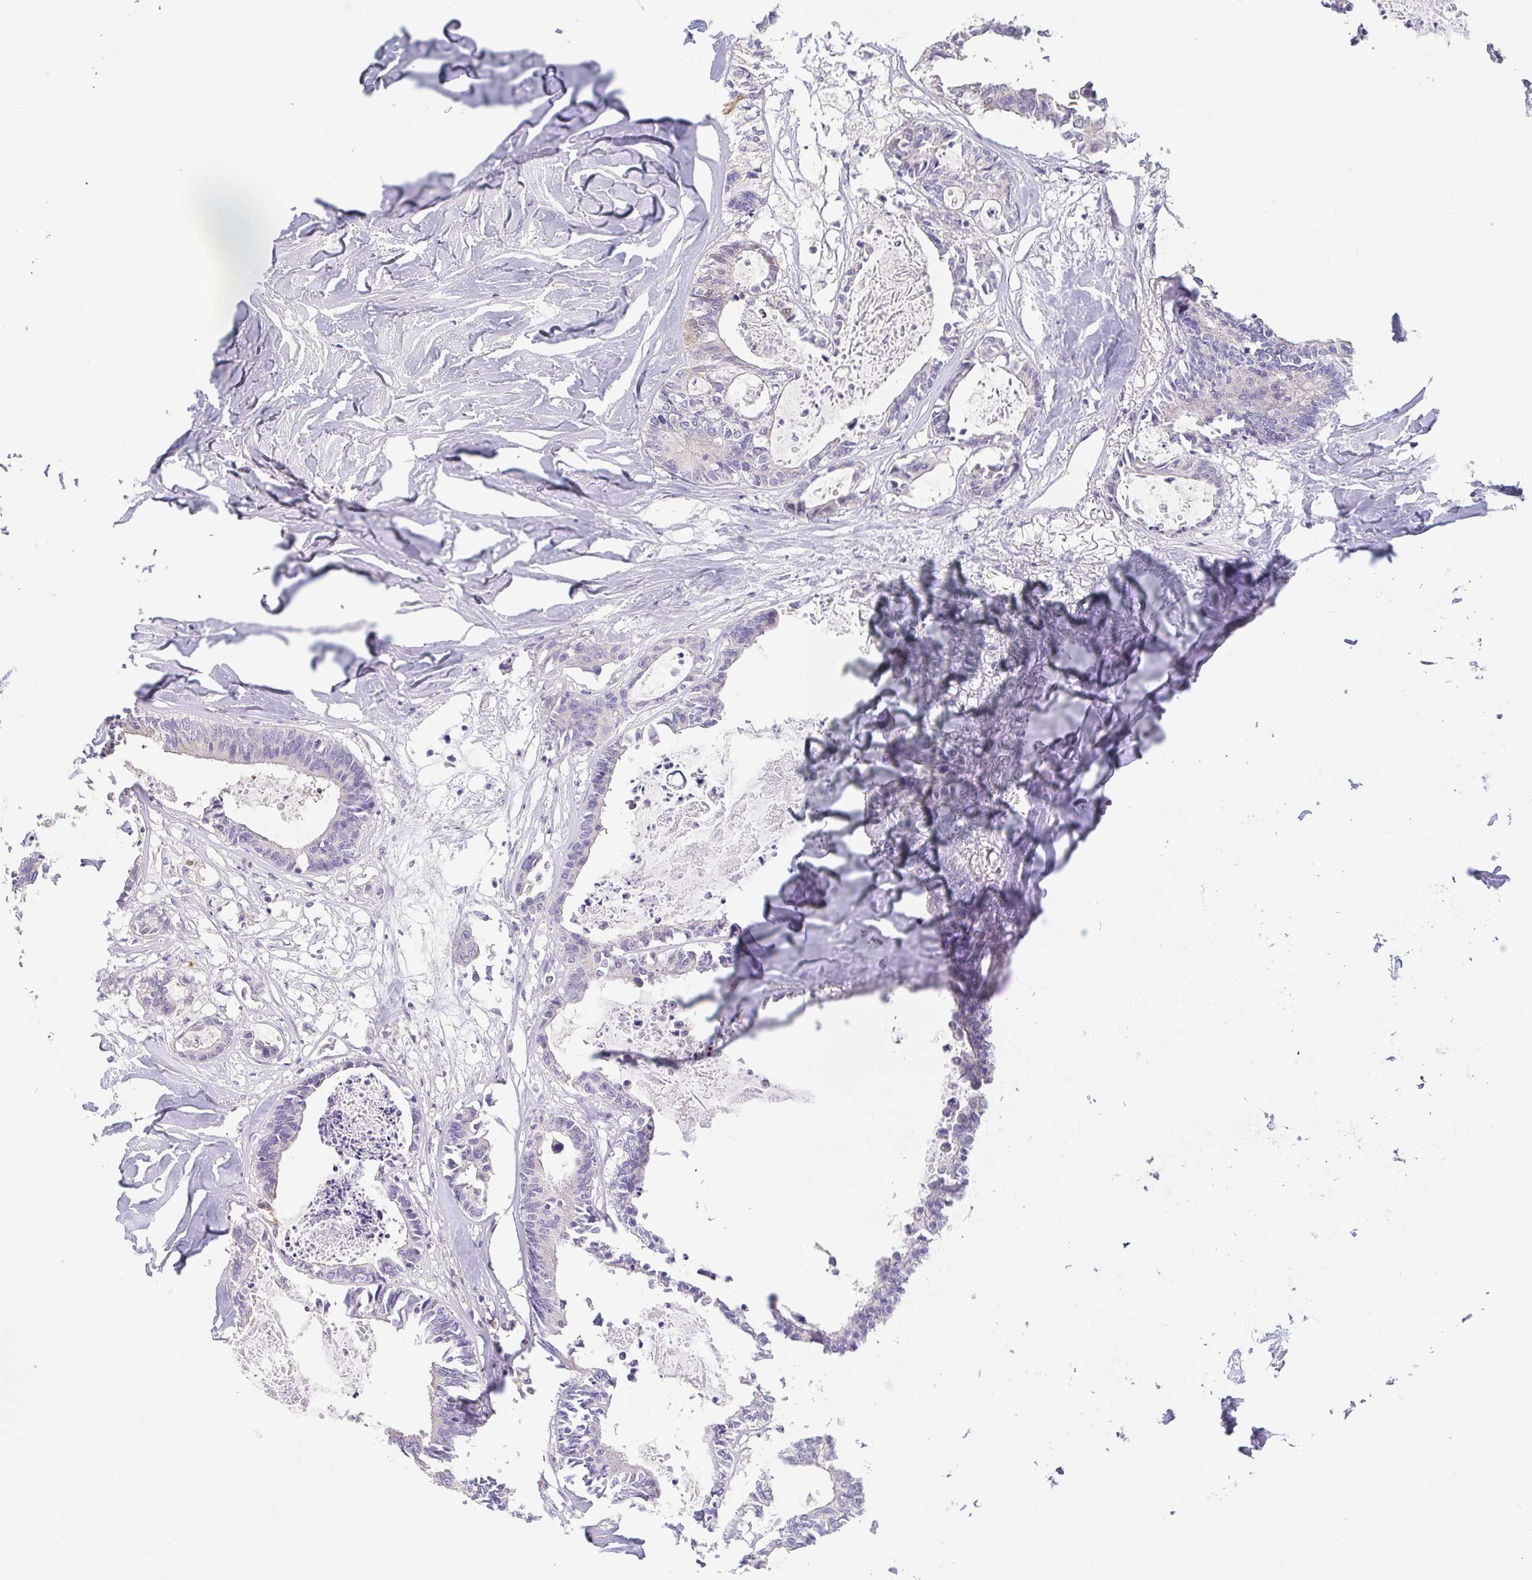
{"staining": {"intensity": "negative", "quantity": "none", "location": "none"}, "tissue": "colorectal cancer", "cell_type": "Tumor cells", "image_type": "cancer", "snomed": [{"axis": "morphology", "description": "Adenocarcinoma, NOS"}, {"axis": "topography", "description": "Colon"}, {"axis": "topography", "description": "Rectum"}], "caption": "This photomicrograph is of colorectal adenocarcinoma stained with immunohistochemistry (IHC) to label a protein in brown with the nuclei are counter-stained blue. There is no expression in tumor cells.", "gene": "FABP3", "patient": {"sex": "male", "age": 57}}